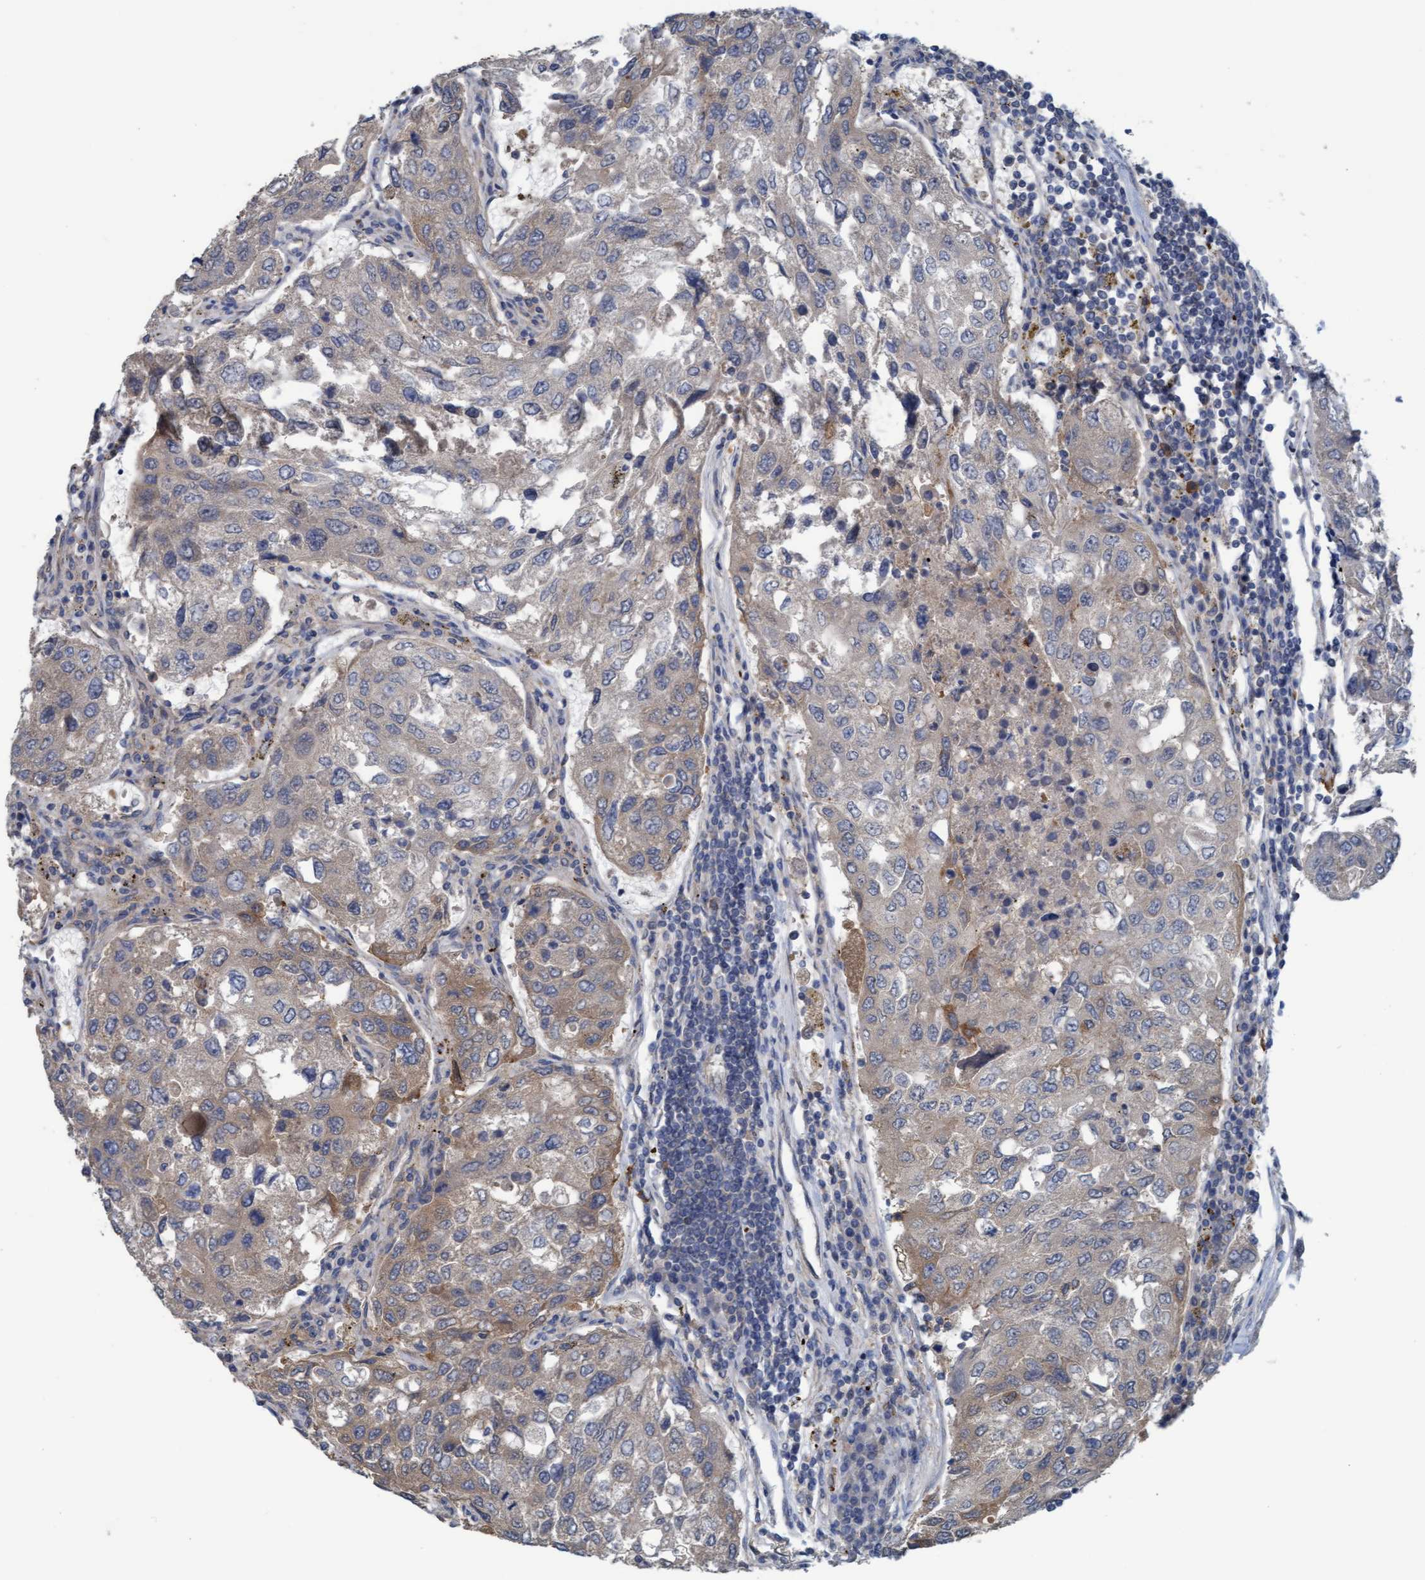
{"staining": {"intensity": "moderate", "quantity": "<25%", "location": "cytoplasmic/membranous"}, "tissue": "urothelial cancer", "cell_type": "Tumor cells", "image_type": "cancer", "snomed": [{"axis": "morphology", "description": "Urothelial carcinoma, High grade"}, {"axis": "topography", "description": "Lymph node"}, {"axis": "topography", "description": "Urinary bladder"}], "caption": "Immunohistochemistry (IHC) (DAB (3,3'-diaminobenzidine)) staining of human urothelial cancer demonstrates moderate cytoplasmic/membranous protein positivity in approximately <25% of tumor cells.", "gene": "LRSAM1", "patient": {"sex": "male", "age": 51}}